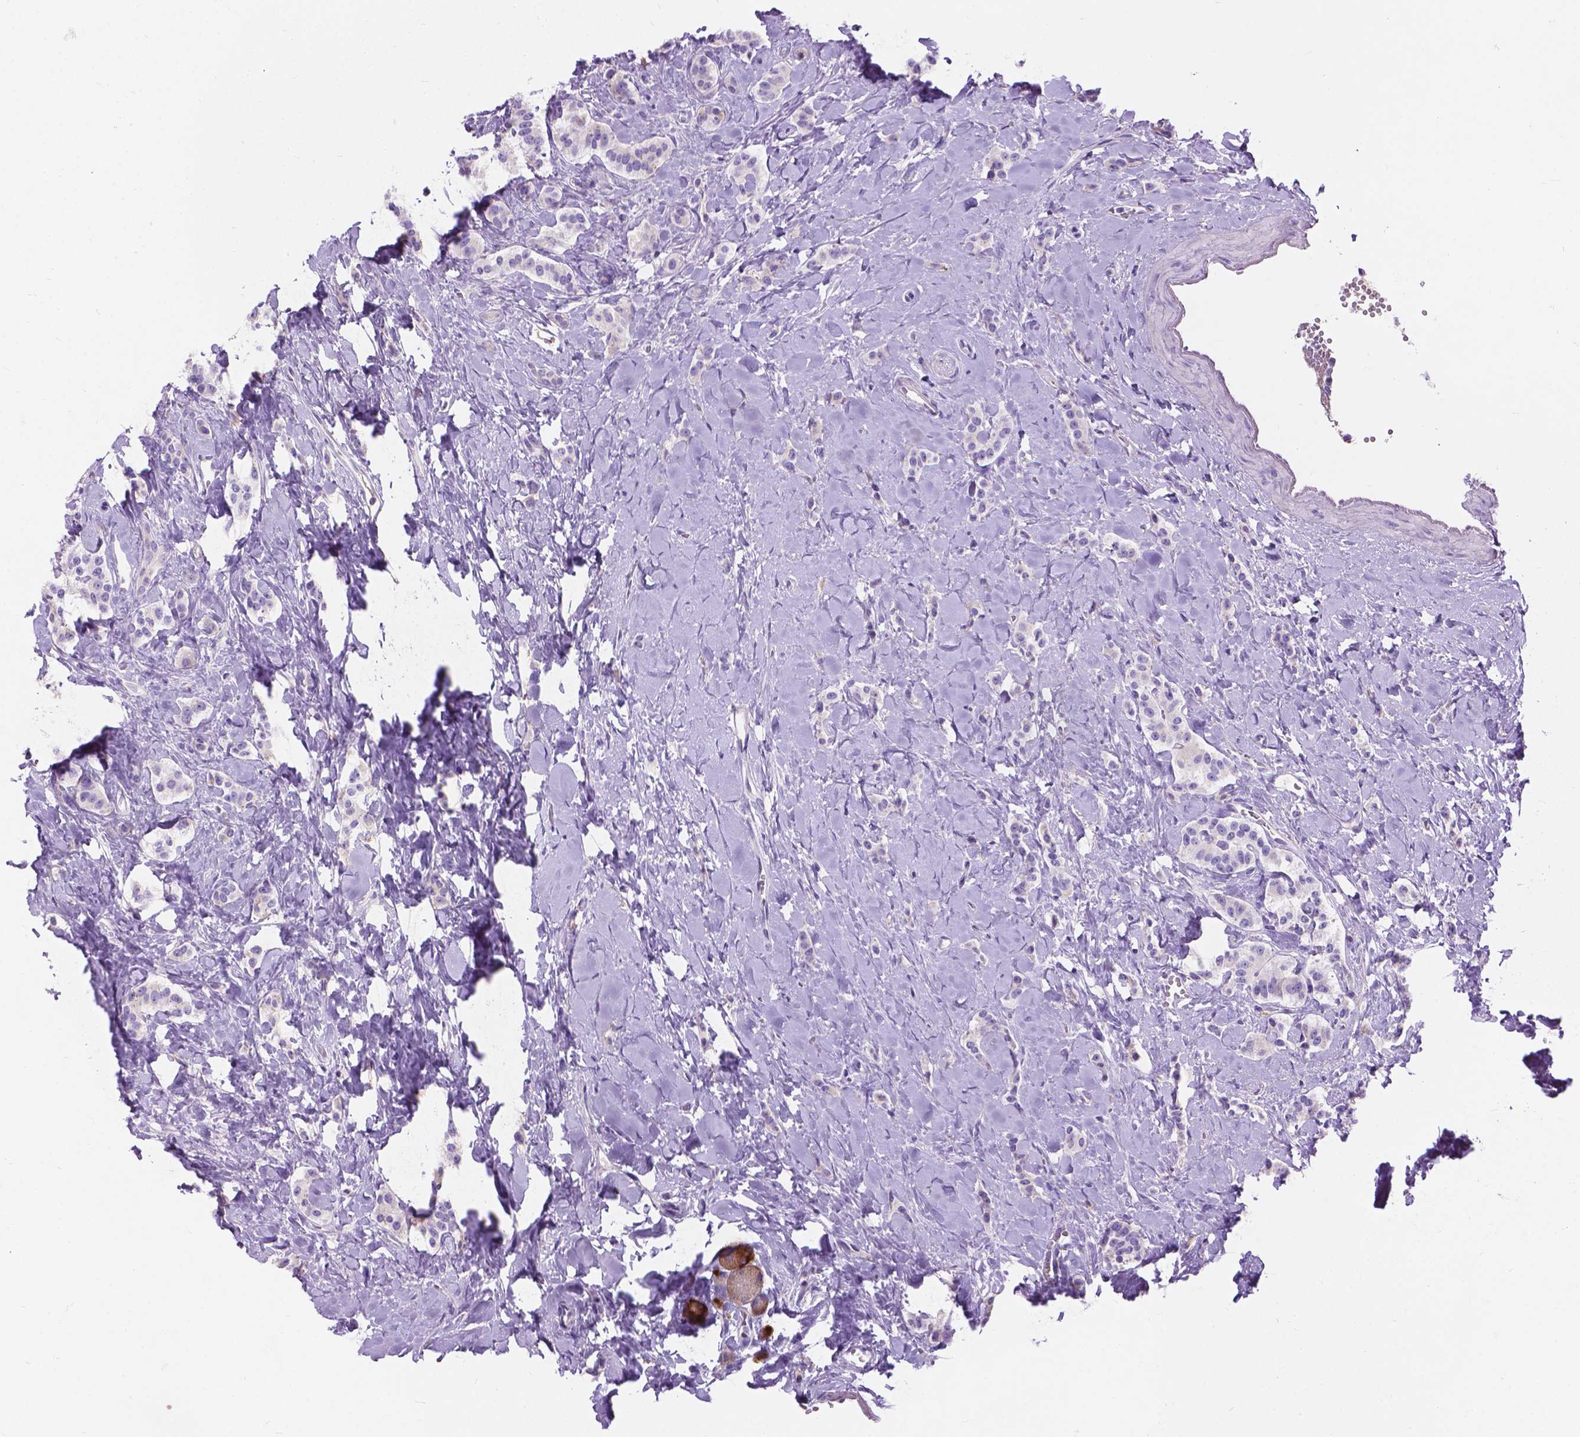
{"staining": {"intensity": "negative", "quantity": "none", "location": "none"}, "tissue": "carcinoid", "cell_type": "Tumor cells", "image_type": "cancer", "snomed": [{"axis": "morphology", "description": "Normal tissue, NOS"}, {"axis": "morphology", "description": "Carcinoid, malignant, NOS"}, {"axis": "topography", "description": "Pancreas"}], "caption": "The photomicrograph displays no significant staining in tumor cells of carcinoid.", "gene": "NOXO1", "patient": {"sex": "male", "age": 36}}